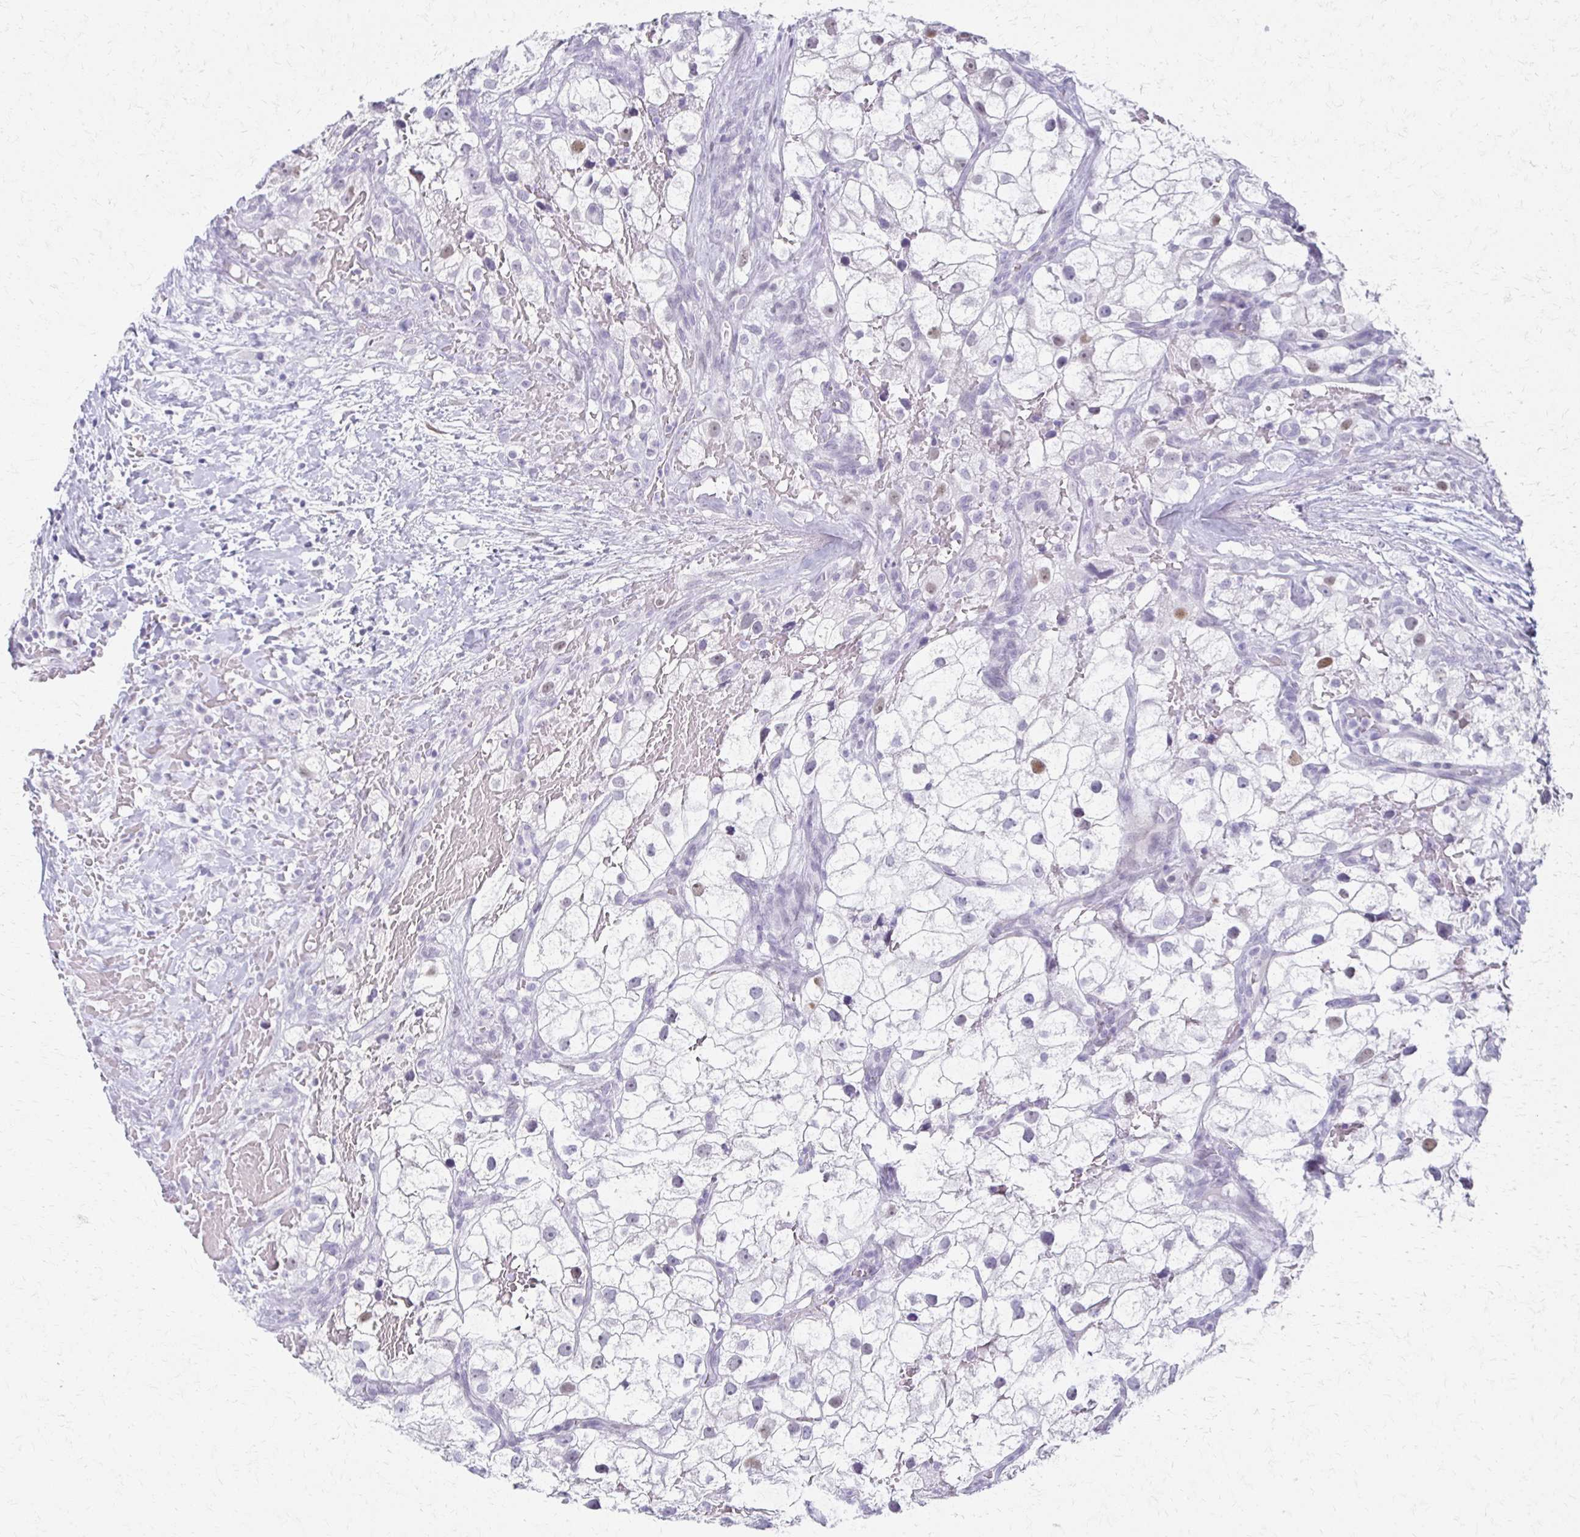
{"staining": {"intensity": "weak", "quantity": "<25%", "location": "nuclear"}, "tissue": "renal cancer", "cell_type": "Tumor cells", "image_type": "cancer", "snomed": [{"axis": "morphology", "description": "Adenocarcinoma, NOS"}, {"axis": "topography", "description": "Kidney"}], "caption": "Immunohistochemistry of human adenocarcinoma (renal) shows no expression in tumor cells. (DAB IHC with hematoxylin counter stain).", "gene": "MORC4", "patient": {"sex": "male", "age": 59}}